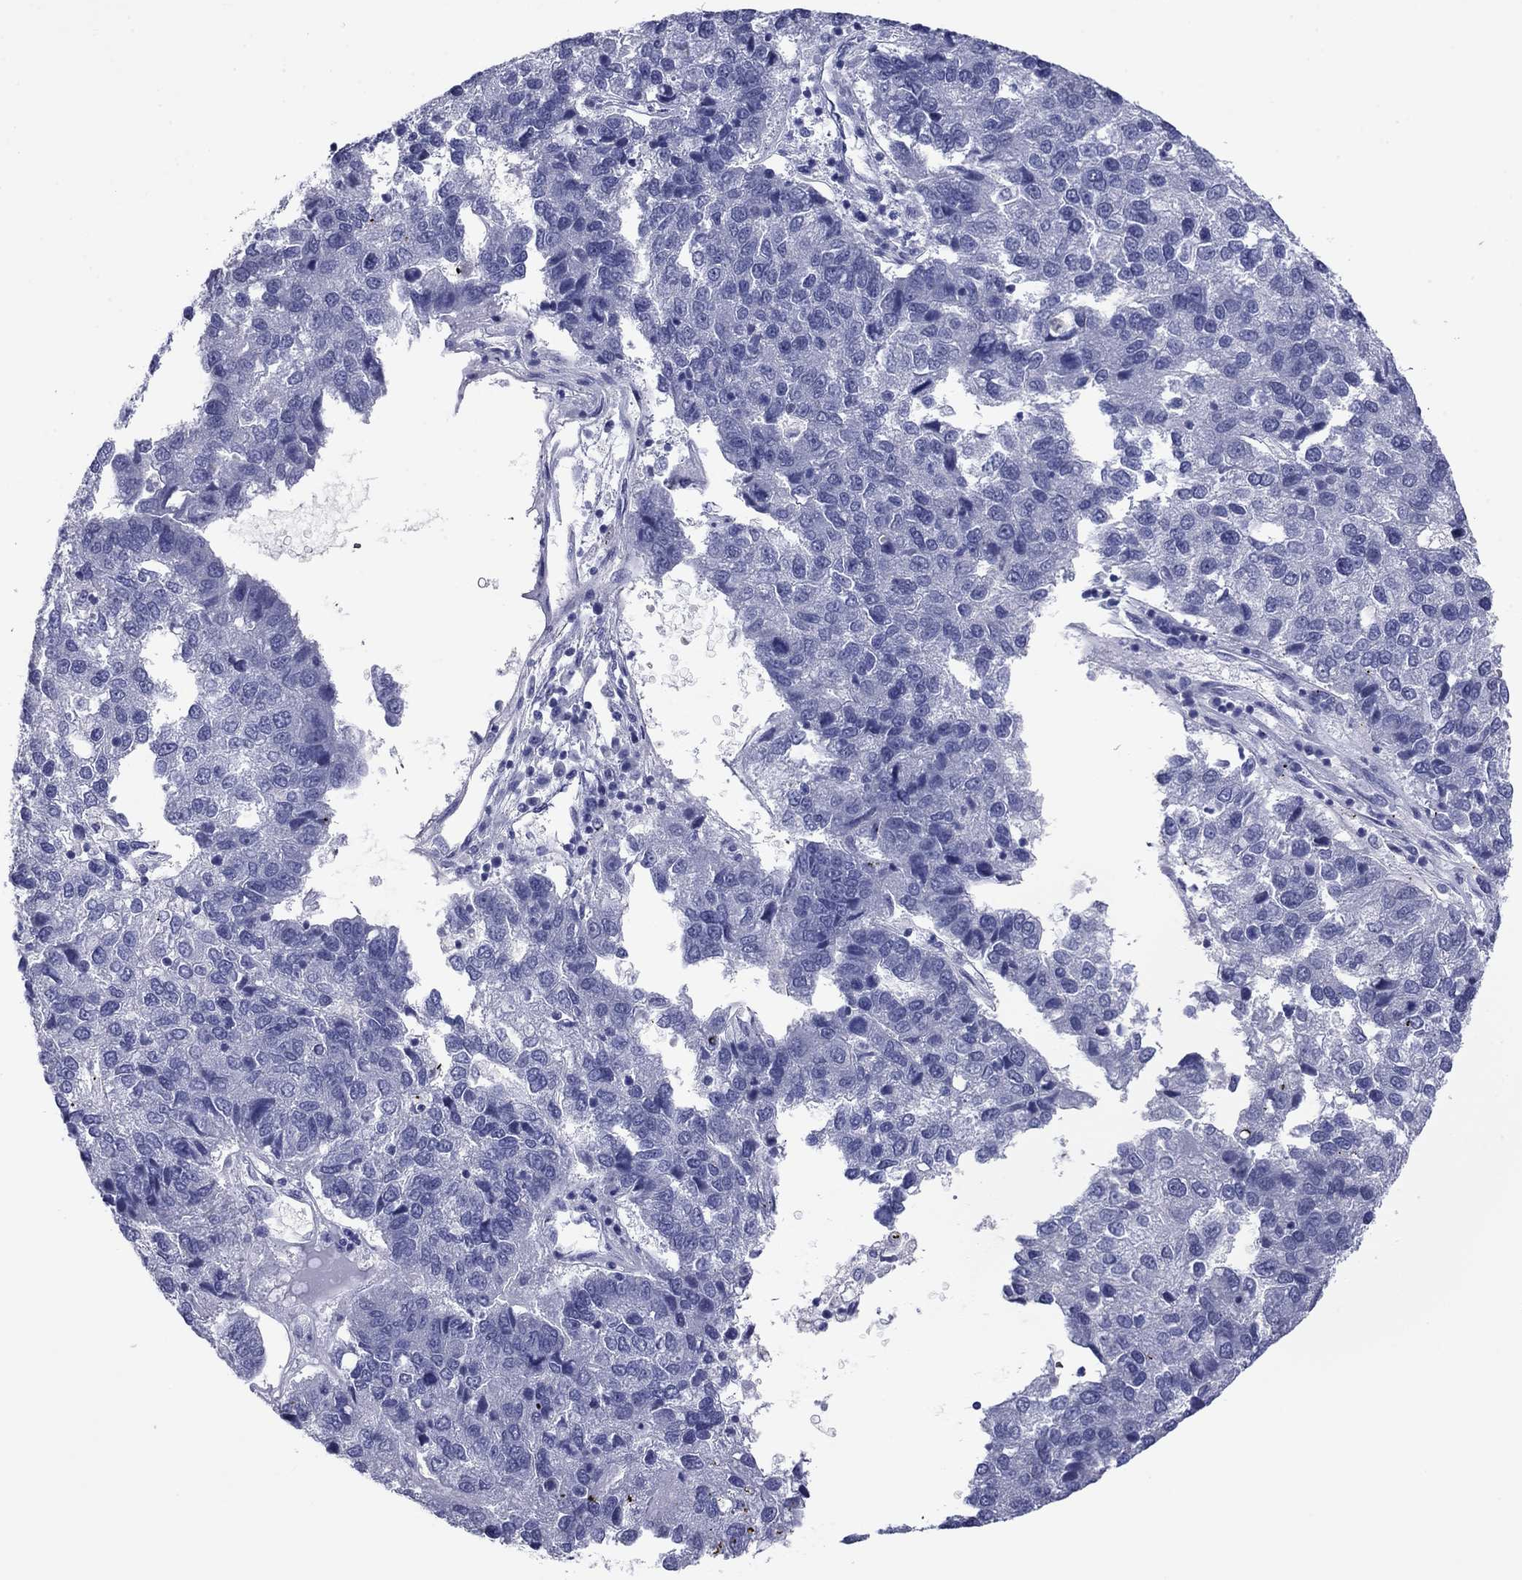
{"staining": {"intensity": "negative", "quantity": "none", "location": "none"}, "tissue": "pancreatic cancer", "cell_type": "Tumor cells", "image_type": "cancer", "snomed": [{"axis": "morphology", "description": "Adenocarcinoma, NOS"}, {"axis": "topography", "description": "Pancreas"}], "caption": "An immunohistochemistry photomicrograph of pancreatic cancer (adenocarcinoma) is shown. There is no staining in tumor cells of pancreatic cancer (adenocarcinoma).", "gene": "HAO1", "patient": {"sex": "female", "age": 61}}